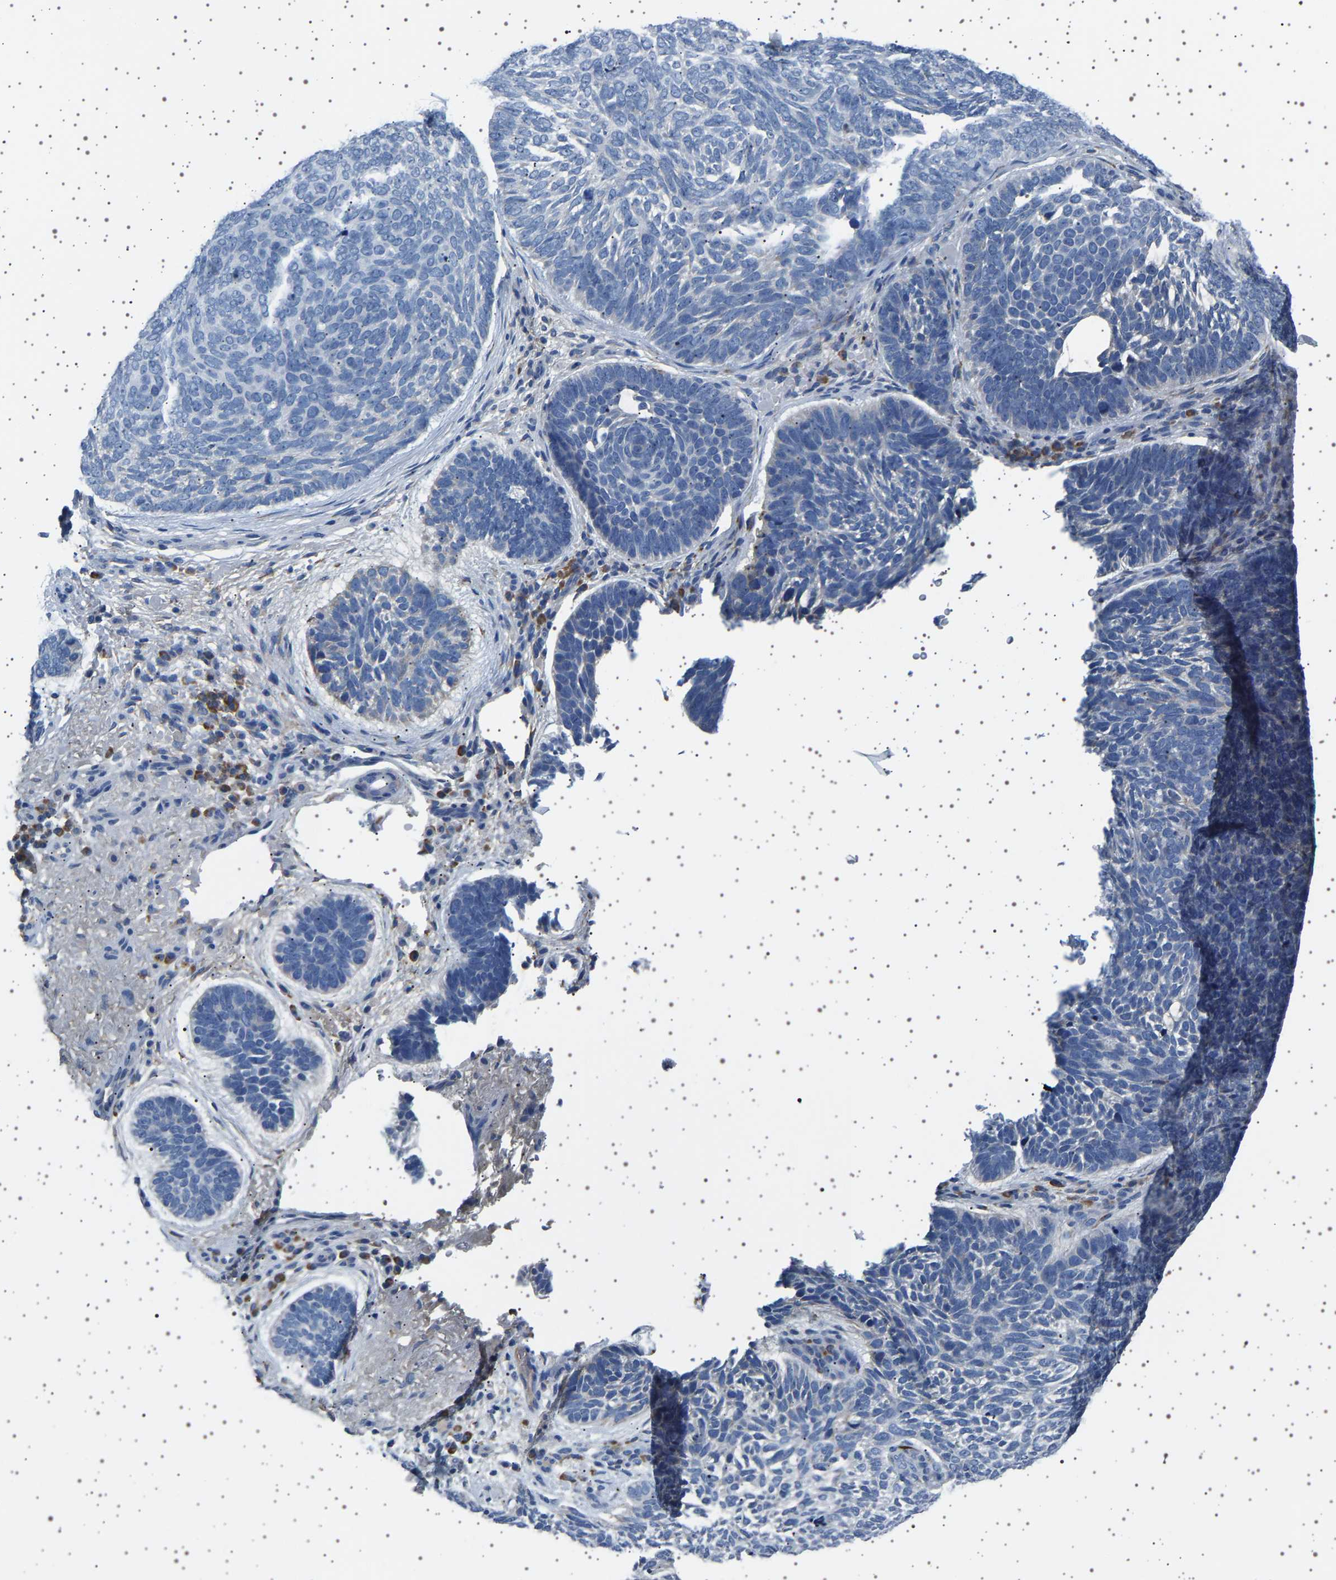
{"staining": {"intensity": "negative", "quantity": "none", "location": "none"}, "tissue": "skin cancer", "cell_type": "Tumor cells", "image_type": "cancer", "snomed": [{"axis": "morphology", "description": "Basal cell carcinoma"}, {"axis": "topography", "description": "Skin"}, {"axis": "topography", "description": "Skin of head"}], "caption": "Basal cell carcinoma (skin) was stained to show a protein in brown. There is no significant expression in tumor cells.", "gene": "FTCD", "patient": {"sex": "female", "age": 85}}